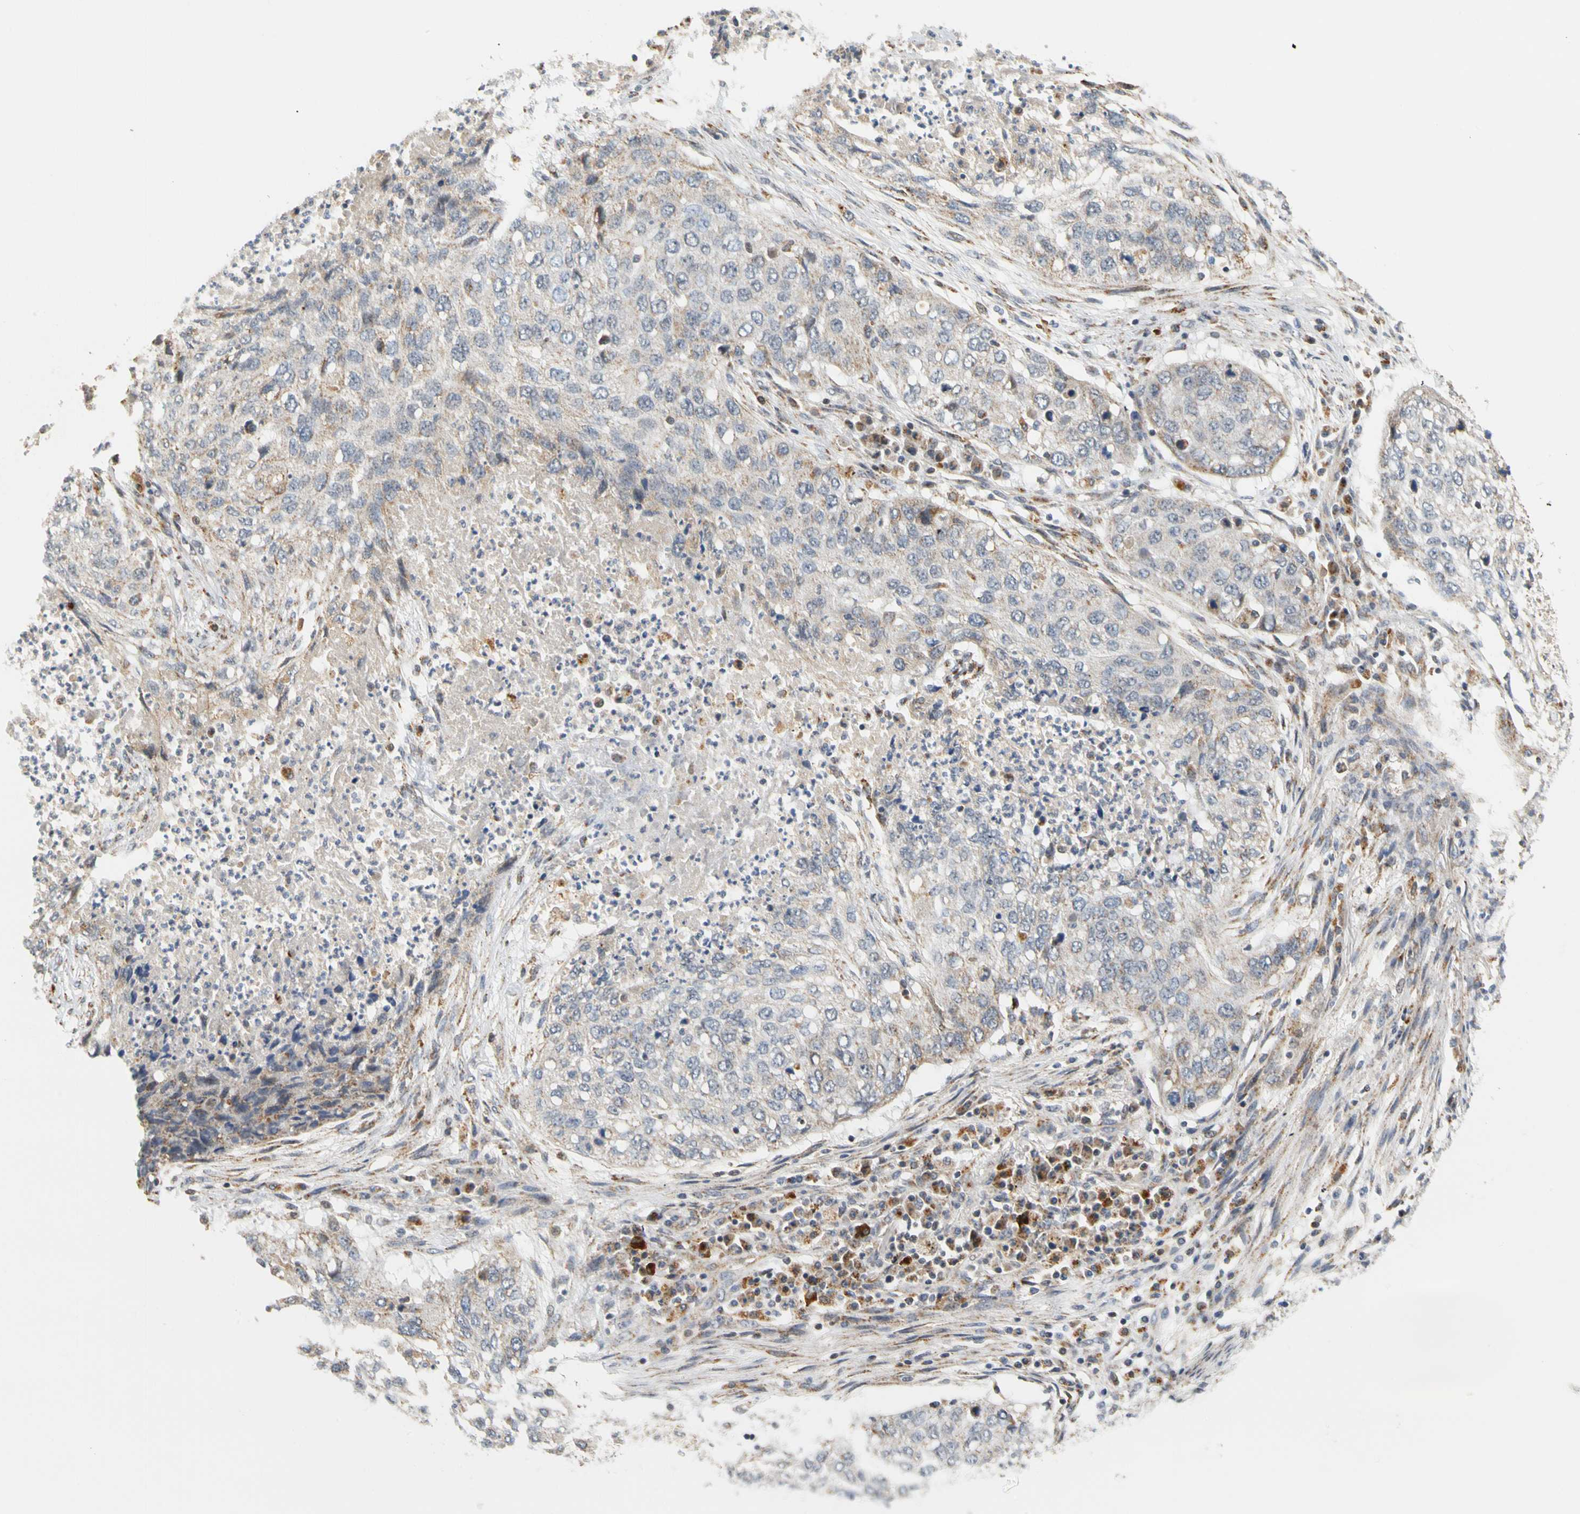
{"staining": {"intensity": "weak", "quantity": "<25%", "location": "cytoplasmic/membranous"}, "tissue": "lung cancer", "cell_type": "Tumor cells", "image_type": "cancer", "snomed": [{"axis": "morphology", "description": "Squamous cell carcinoma, NOS"}, {"axis": "topography", "description": "Lung"}], "caption": "A micrograph of human lung cancer (squamous cell carcinoma) is negative for staining in tumor cells. The staining is performed using DAB brown chromogen with nuclei counter-stained in using hematoxylin.", "gene": "SFXN3", "patient": {"sex": "female", "age": 63}}